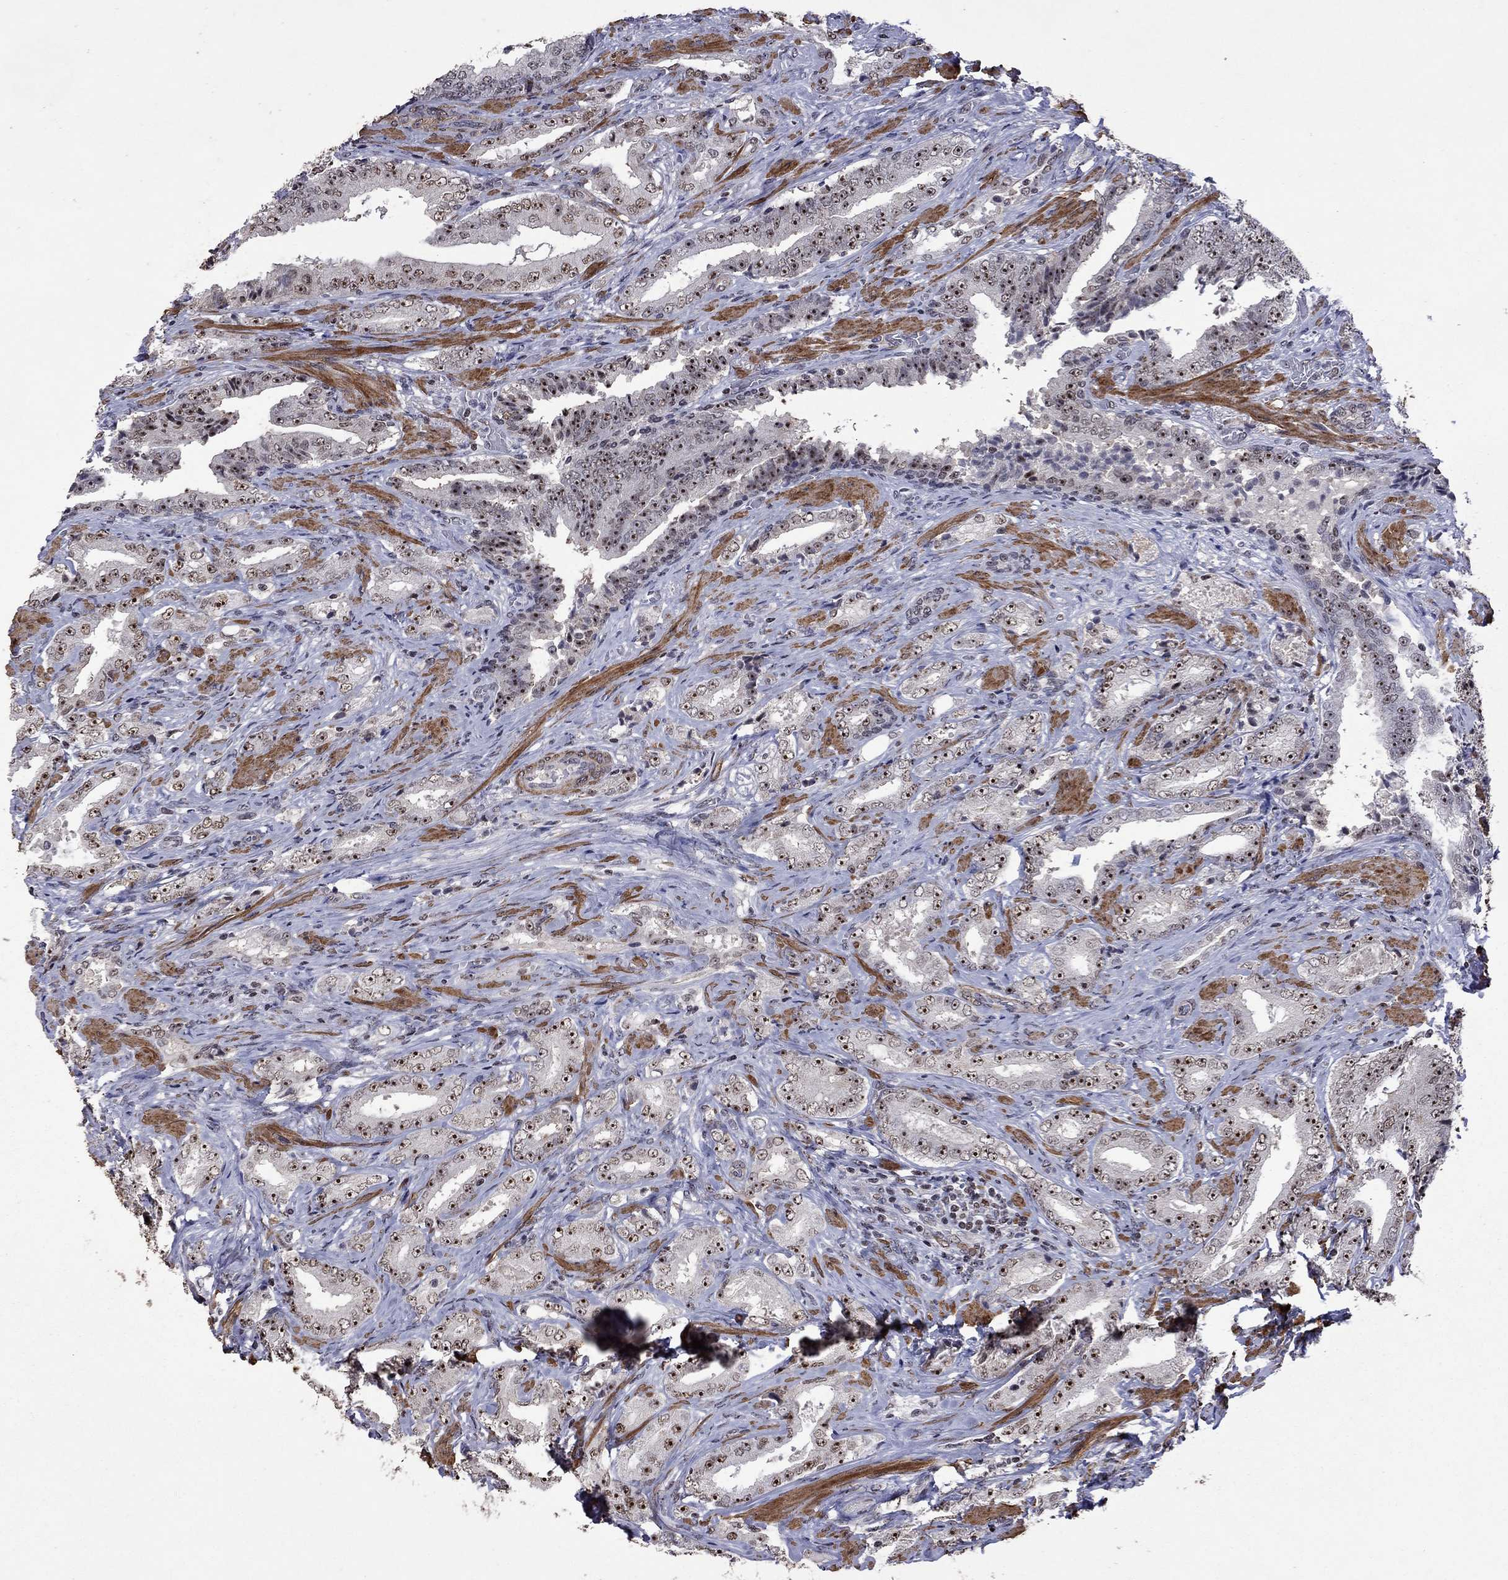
{"staining": {"intensity": "moderate", "quantity": "25%-75%", "location": "nuclear"}, "tissue": "prostate cancer", "cell_type": "Tumor cells", "image_type": "cancer", "snomed": [{"axis": "morphology", "description": "Adenocarcinoma, Low grade"}, {"axis": "topography", "description": "Prostate and seminal vesicle, NOS"}], "caption": "A photomicrograph of human prostate cancer stained for a protein demonstrates moderate nuclear brown staining in tumor cells. The staining was performed using DAB, with brown indicating positive protein expression. Nuclei are stained blue with hematoxylin.", "gene": "SPOUT1", "patient": {"sex": "male", "age": 61}}